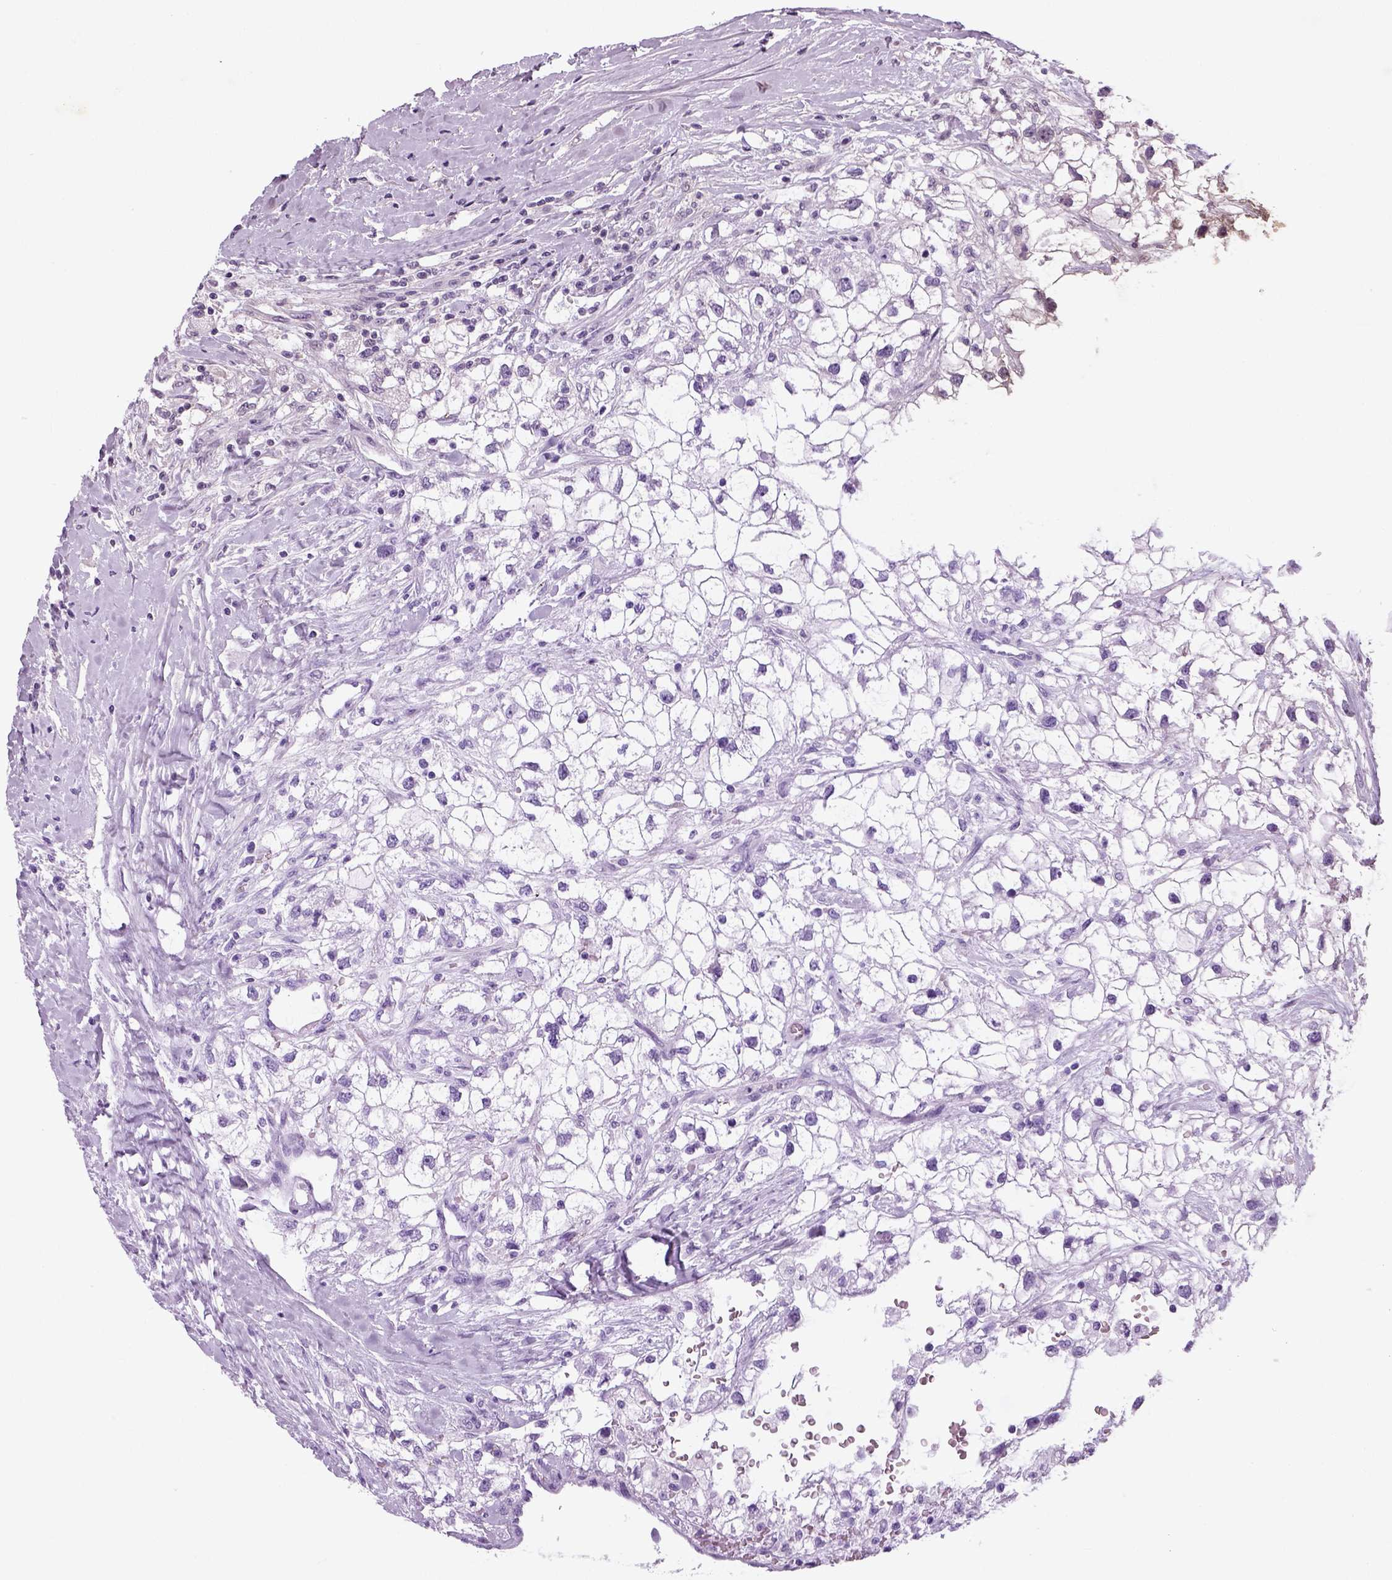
{"staining": {"intensity": "negative", "quantity": "none", "location": "none"}, "tissue": "renal cancer", "cell_type": "Tumor cells", "image_type": "cancer", "snomed": [{"axis": "morphology", "description": "Adenocarcinoma, NOS"}, {"axis": "topography", "description": "Kidney"}], "caption": "High power microscopy image of an immunohistochemistry (IHC) image of adenocarcinoma (renal), revealing no significant staining in tumor cells.", "gene": "NECAB1", "patient": {"sex": "male", "age": 59}}